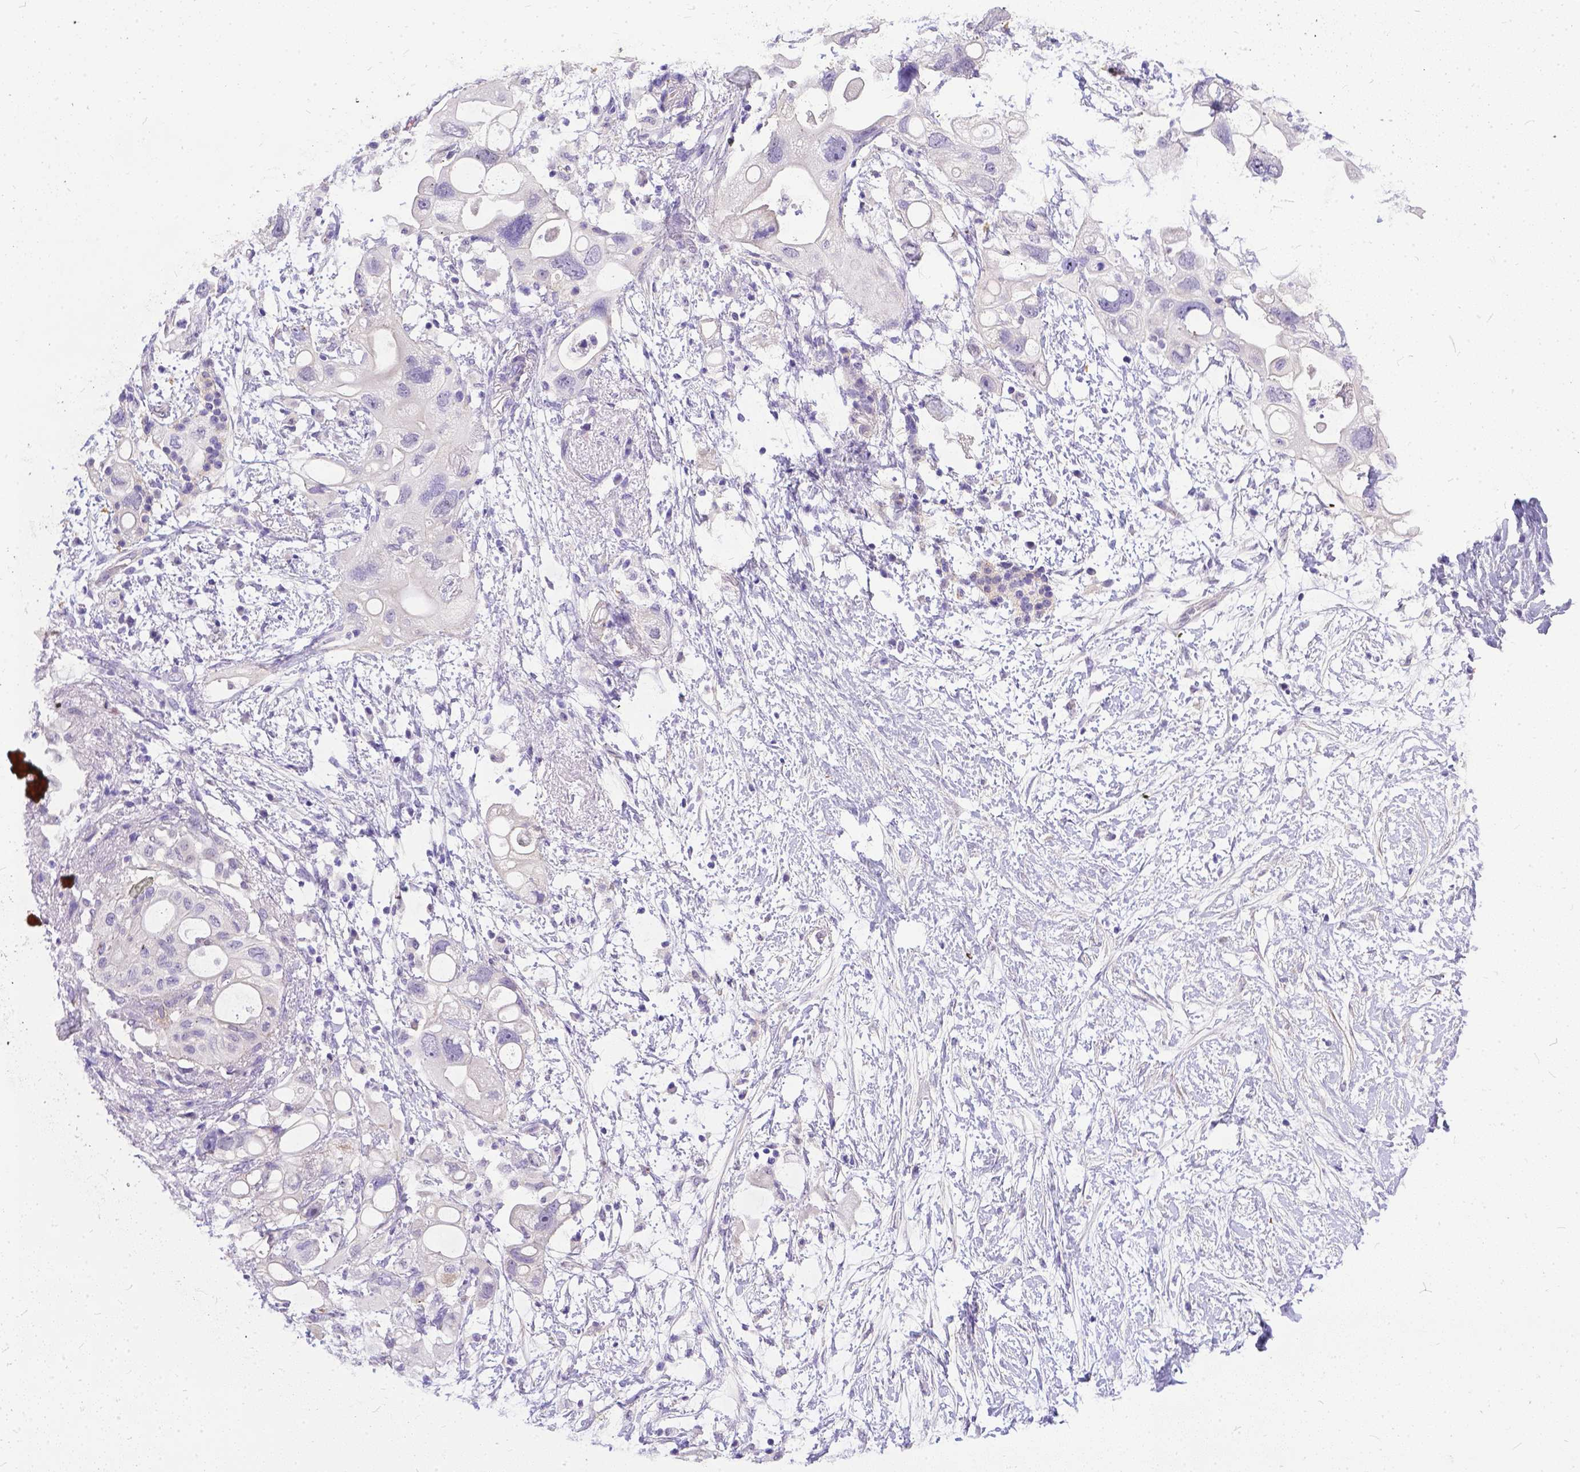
{"staining": {"intensity": "negative", "quantity": "none", "location": "none"}, "tissue": "pancreatic cancer", "cell_type": "Tumor cells", "image_type": "cancer", "snomed": [{"axis": "morphology", "description": "Adenocarcinoma, NOS"}, {"axis": "topography", "description": "Pancreas"}], "caption": "This is a image of immunohistochemistry staining of pancreatic cancer, which shows no expression in tumor cells.", "gene": "DLEC1", "patient": {"sex": "female", "age": 72}}